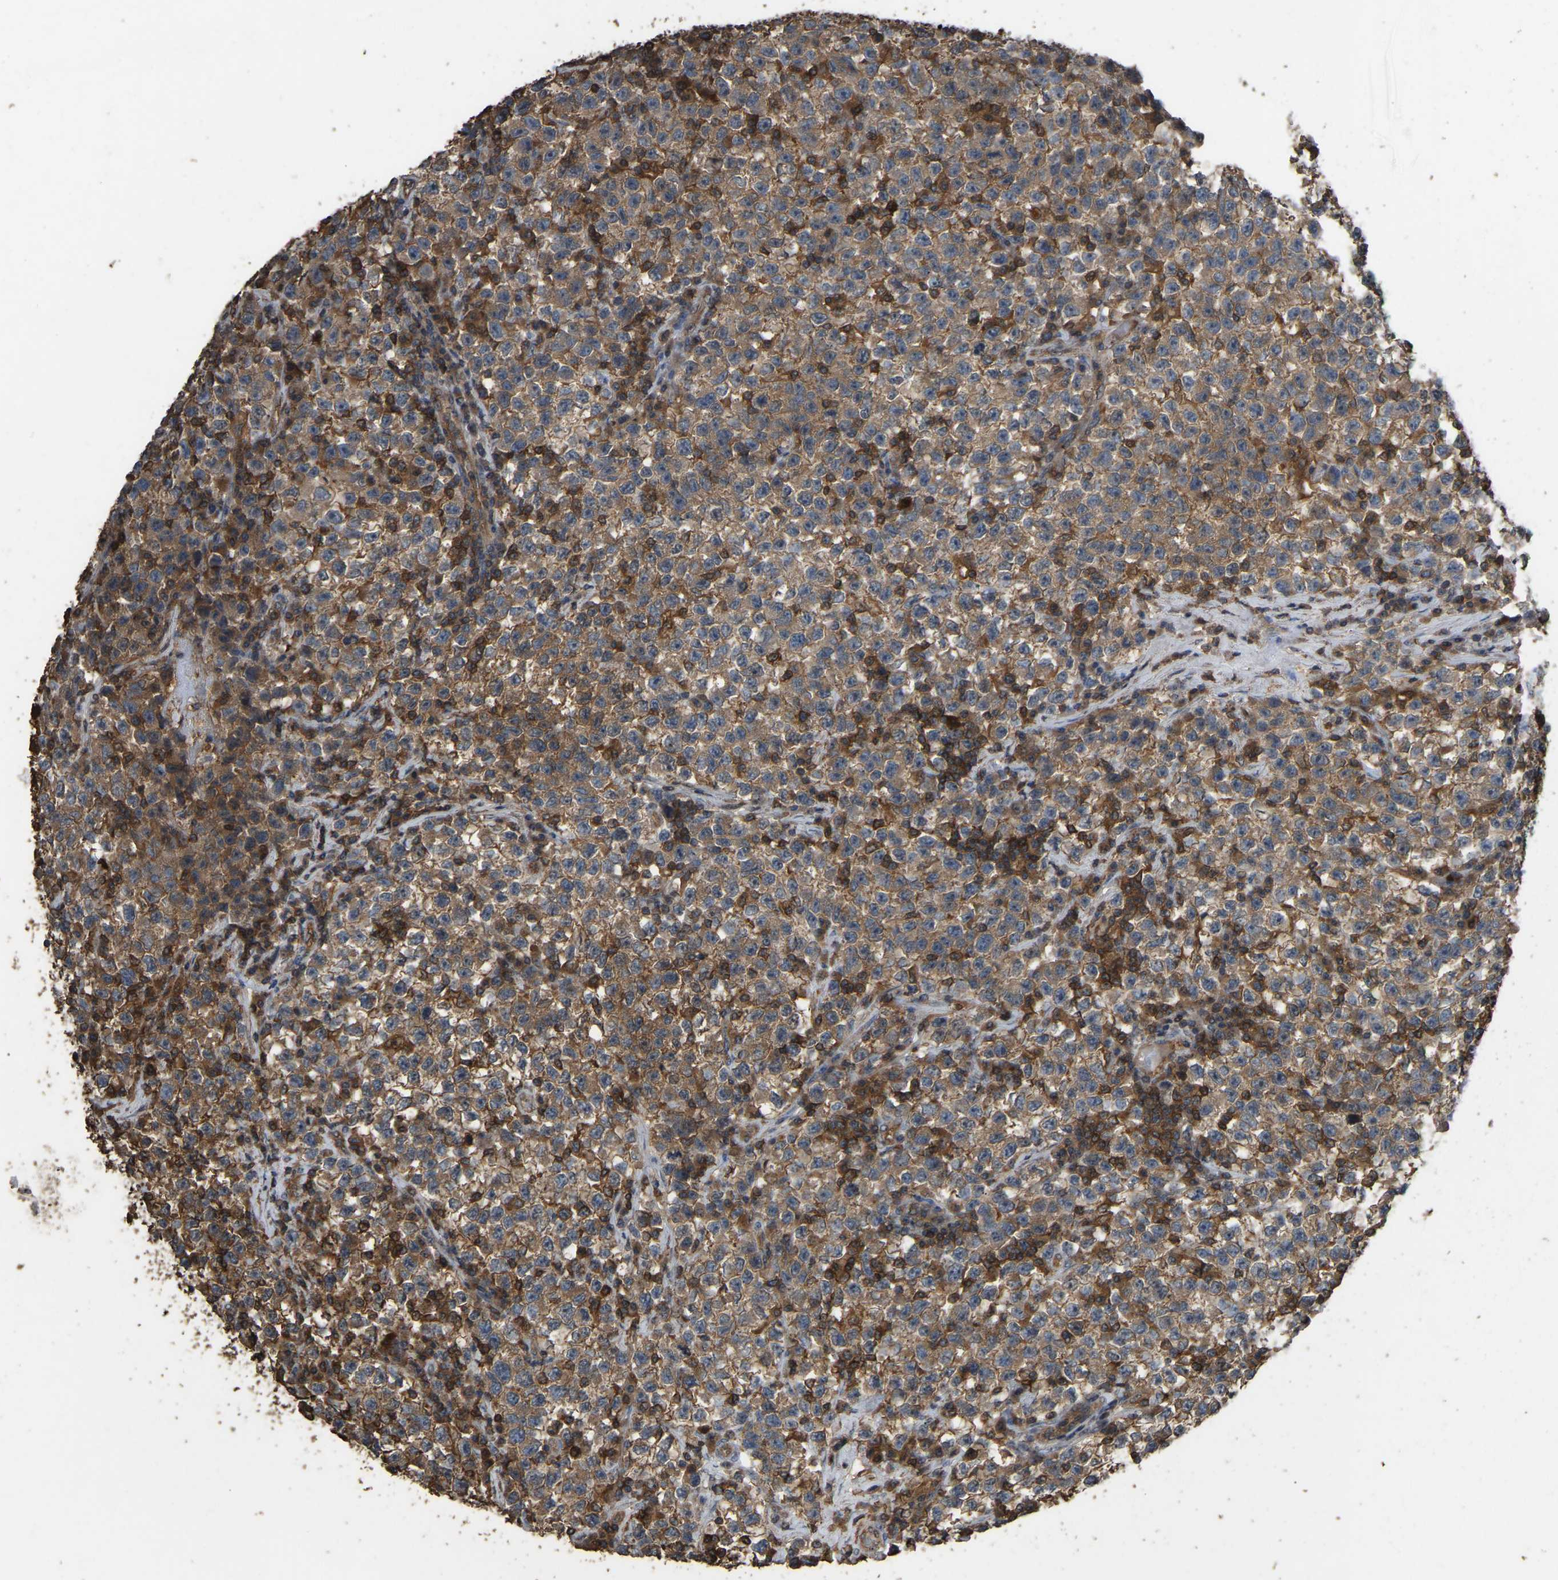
{"staining": {"intensity": "moderate", "quantity": ">75%", "location": "cytoplasmic/membranous"}, "tissue": "testis cancer", "cell_type": "Tumor cells", "image_type": "cancer", "snomed": [{"axis": "morphology", "description": "Seminoma, NOS"}, {"axis": "topography", "description": "Testis"}], "caption": "IHC photomicrograph of neoplastic tissue: human testis cancer (seminoma) stained using immunohistochemistry demonstrates medium levels of moderate protein expression localized specifically in the cytoplasmic/membranous of tumor cells, appearing as a cytoplasmic/membranous brown color.", "gene": "FHIT", "patient": {"sex": "male", "age": 22}}